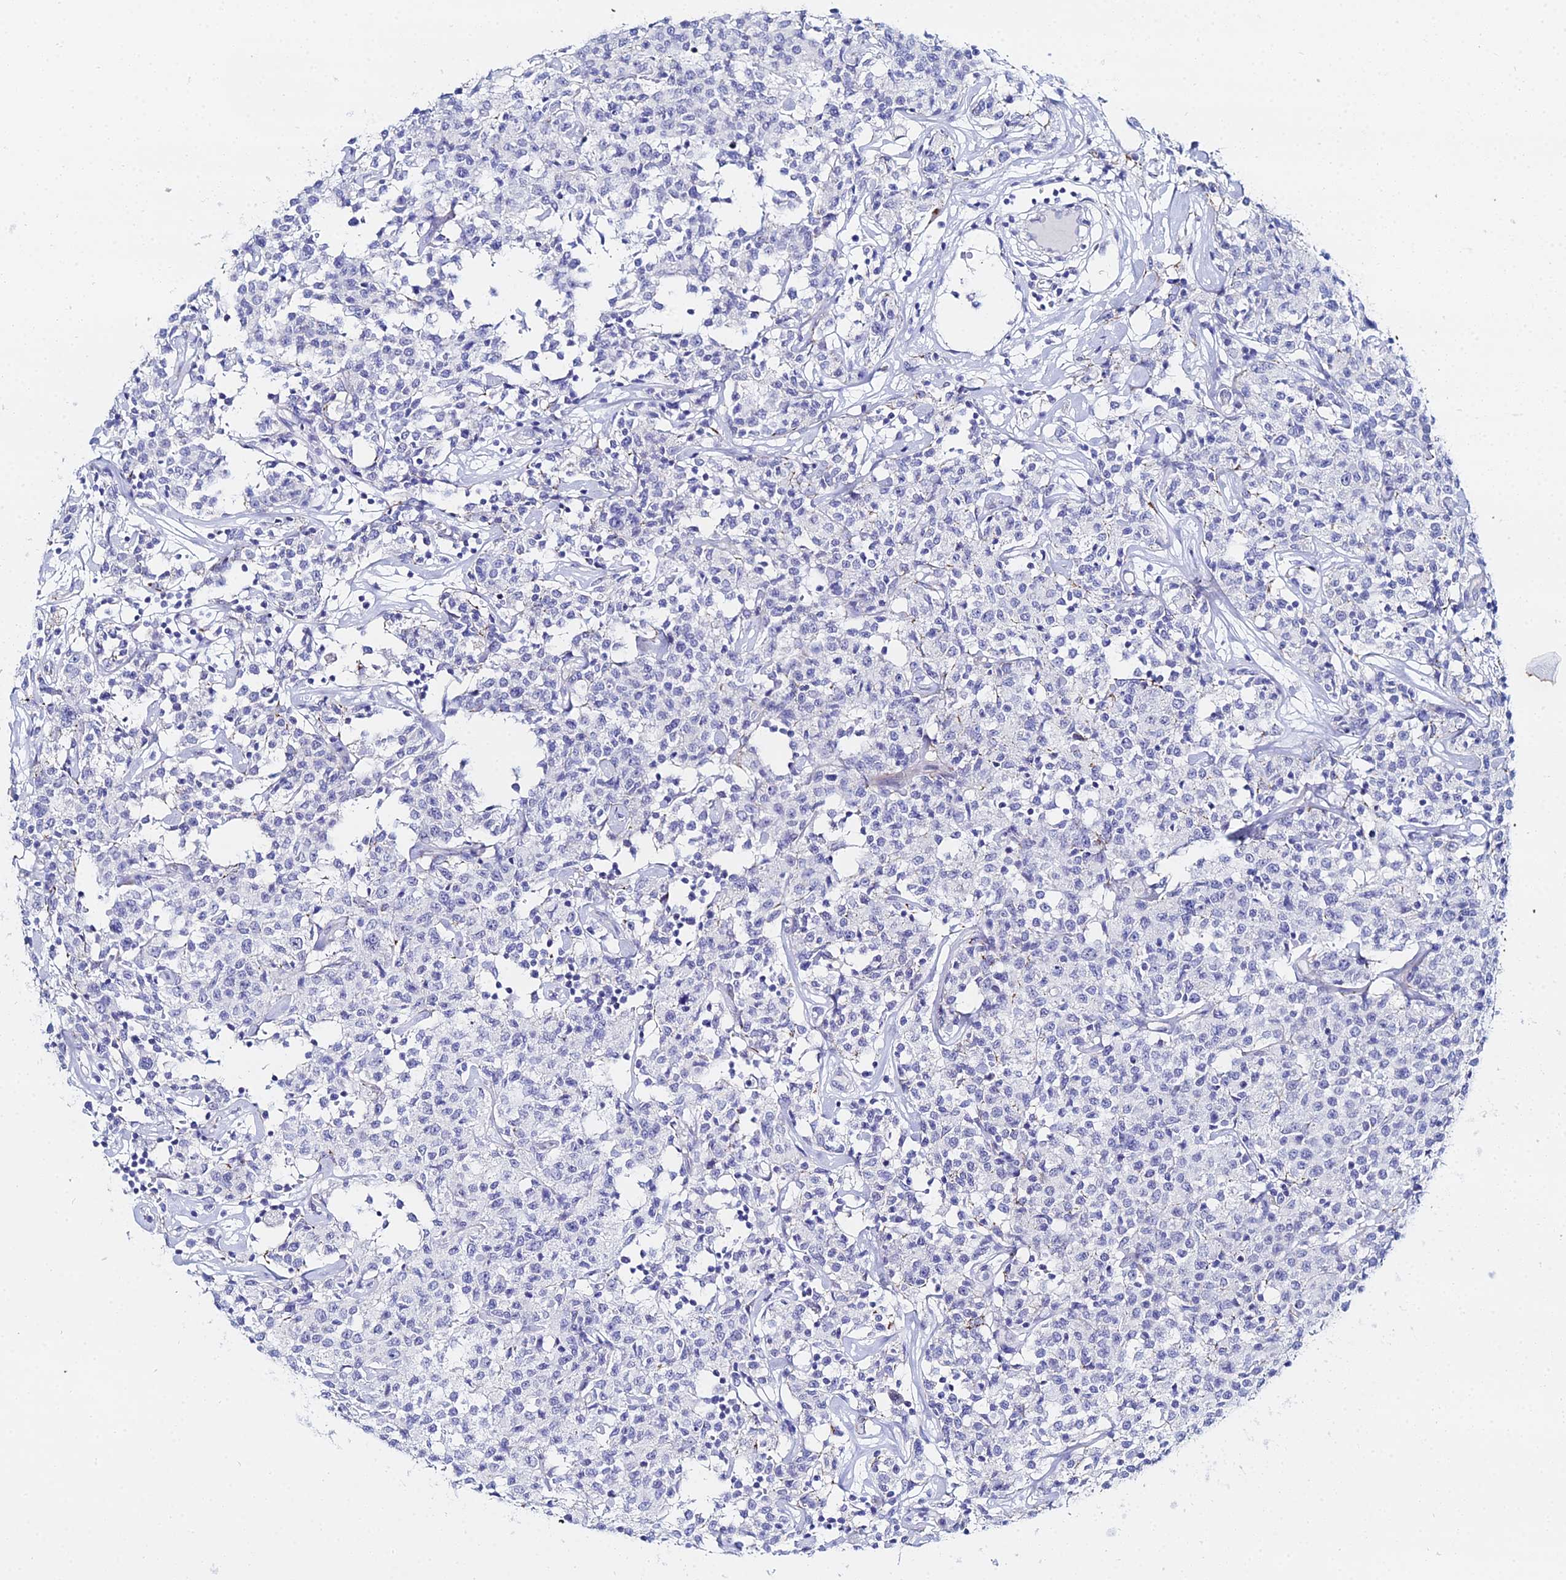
{"staining": {"intensity": "negative", "quantity": "none", "location": "none"}, "tissue": "lymphoma", "cell_type": "Tumor cells", "image_type": "cancer", "snomed": [{"axis": "morphology", "description": "Malignant lymphoma, non-Hodgkin's type, Low grade"}, {"axis": "topography", "description": "Small intestine"}], "caption": "Protein analysis of lymphoma exhibits no significant expression in tumor cells.", "gene": "DHX34", "patient": {"sex": "female", "age": 59}}